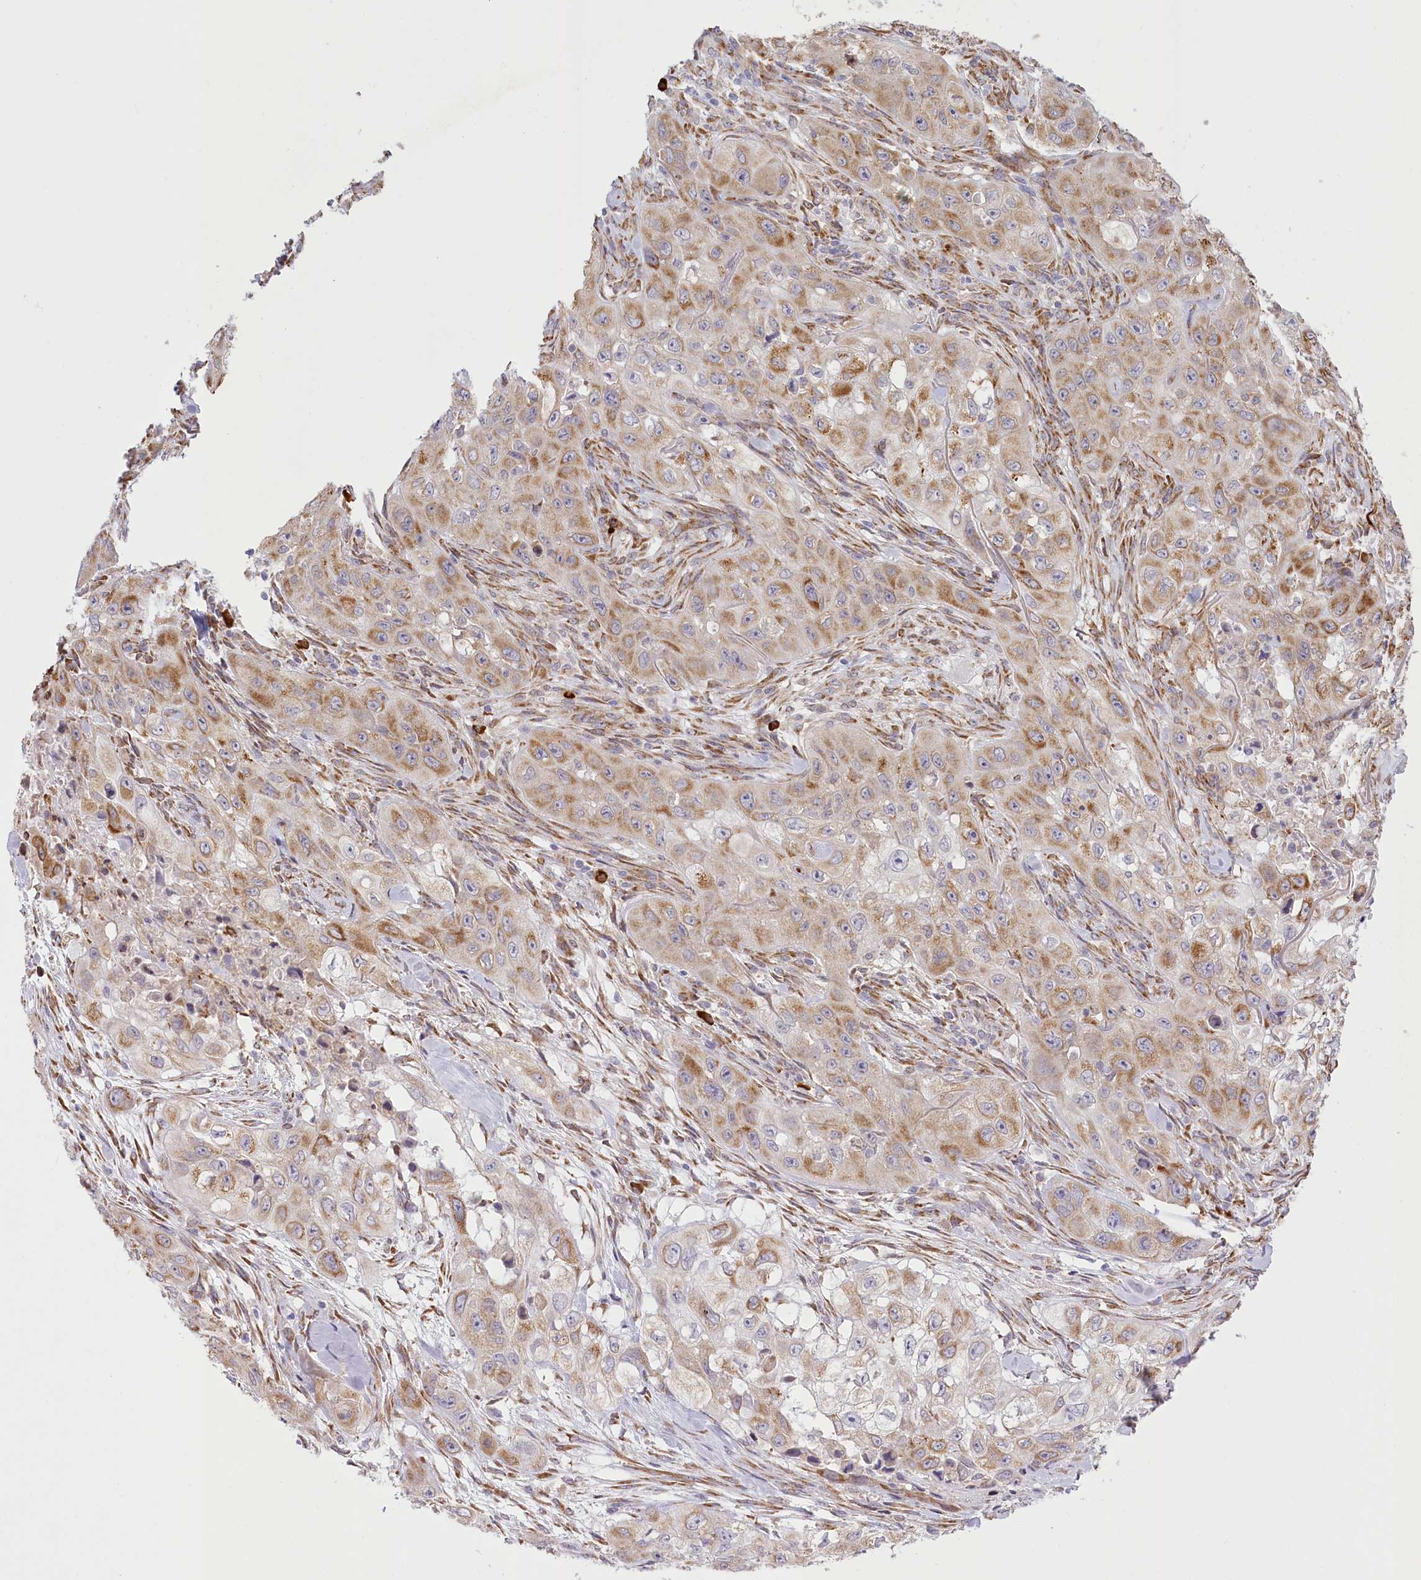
{"staining": {"intensity": "moderate", "quantity": "25%-75%", "location": "cytoplasmic/membranous"}, "tissue": "skin cancer", "cell_type": "Tumor cells", "image_type": "cancer", "snomed": [{"axis": "morphology", "description": "Squamous cell carcinoma, NOS"}, {"axis": "topography", "description": "Skin"}, {"axis": "topography", "description": "Subcutis"}], "caption": "Immunohistochemical staining of human skin squamous cell carcinoma reveals medium levels of moderate cytoplasmic/membranous protein positivity in approximately 25%-75% of tumor cells. The staining was performed using DAB (3,3'-diaminobenzidine), with brown indicating positive protein expression. Nuclei are stained blue with hematoxylin.", "gene": "NCKAP5", "patient": {"sex": "male", "age": 73}}